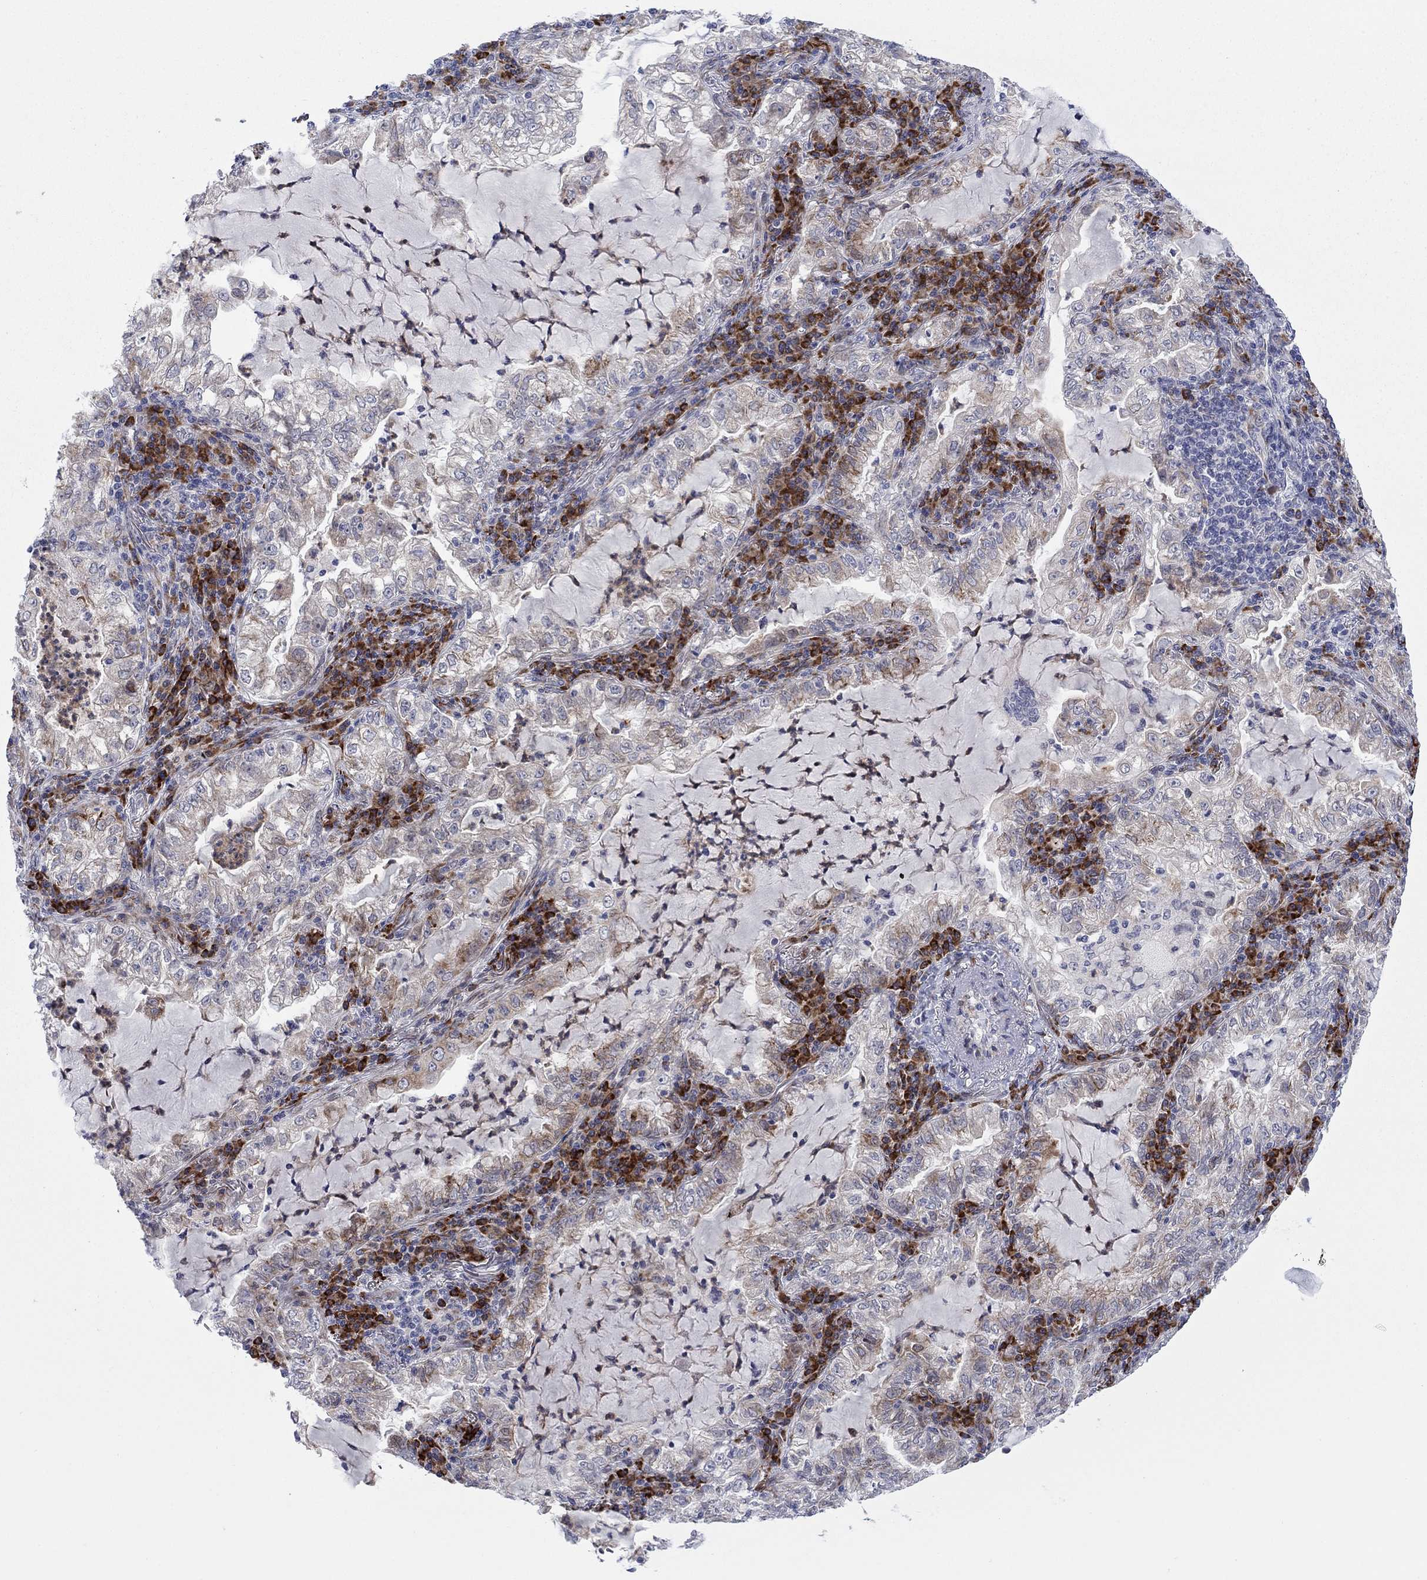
{"staining": {"intensity": "weak", "quantity": "25%-75%", "location": "cytoplasmic/membranous"}, "tissue": "lung cancer", "cell_type": "Tumor cells", "image_type": "cancer", "snomed": [{"axis": "morphology", "description": "Adenocarcinoma, NOS"}, {"axis": "topography", "description": "Lung"}], "caption": "Immunohistochemical staining of human lung adenocarcinoma shows low levels of weak cytoplasmic/membranous staining in approximately 25%-75% of tumor cells.", "gene": "TTC21B", "patient": {"sex": "female", "age": 73}}